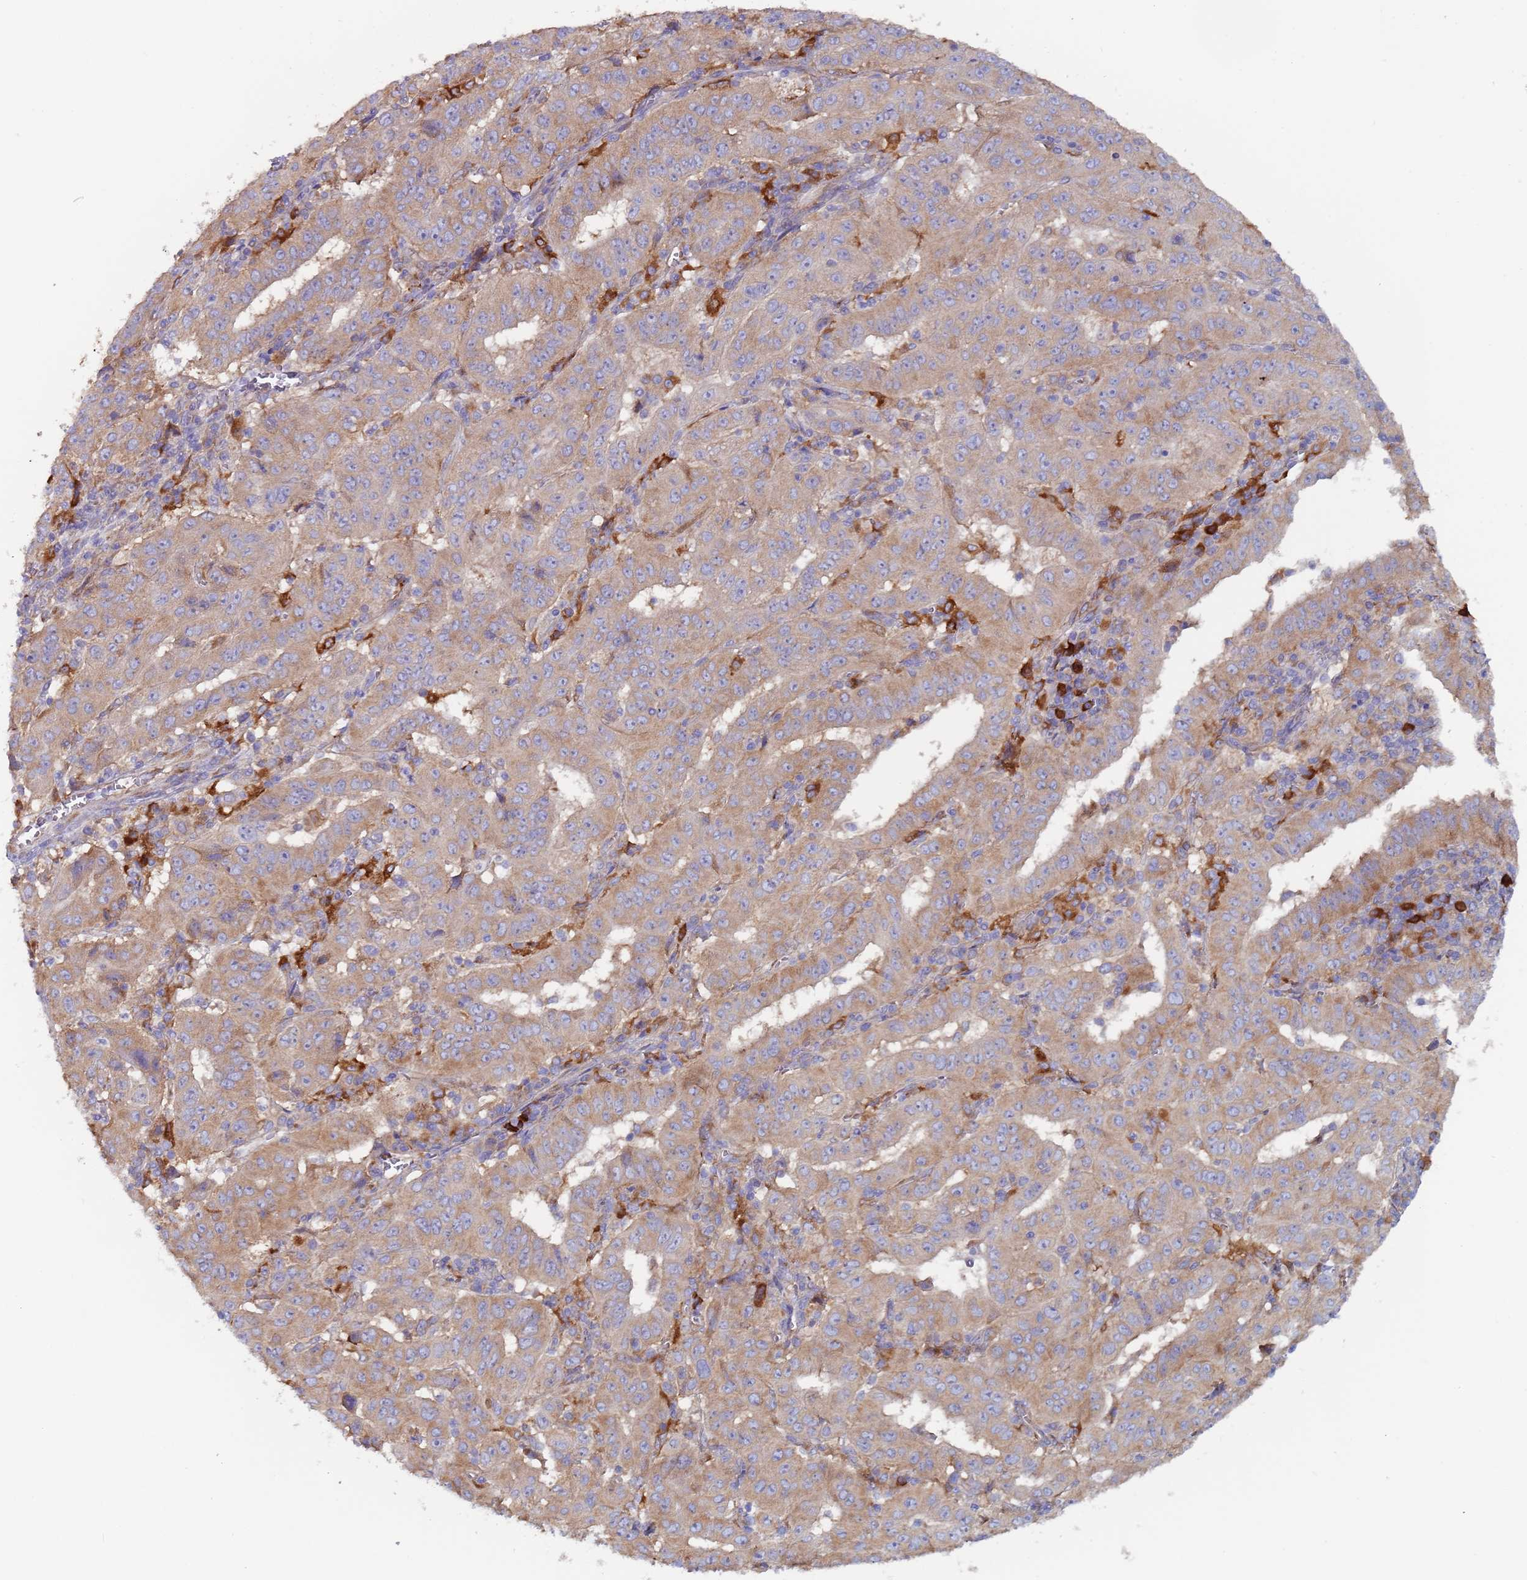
{"staining": {"intensity": "moderate", "quantity": ">75%", "location": "cytoplasmic/membranous"}, "tissue": "pancreatic cancer", "cell_type": "Tumor cells", "image_type": "cancer", "snomed": [{"axis": "morphology", "description": "Adenocarcinoma, NOS"}, {"axis": "topography", "description": "Pancreas"}], "caption": "Moderate cytoplasmic/membranous expression for a protein is identified in about >75% of tumor cells of pancreatic cancer (adenocarcinoma) using immunohistochemistry (IHC).", "gene": "ZNF844", "patient": {"sex": "male", "age": 63}}